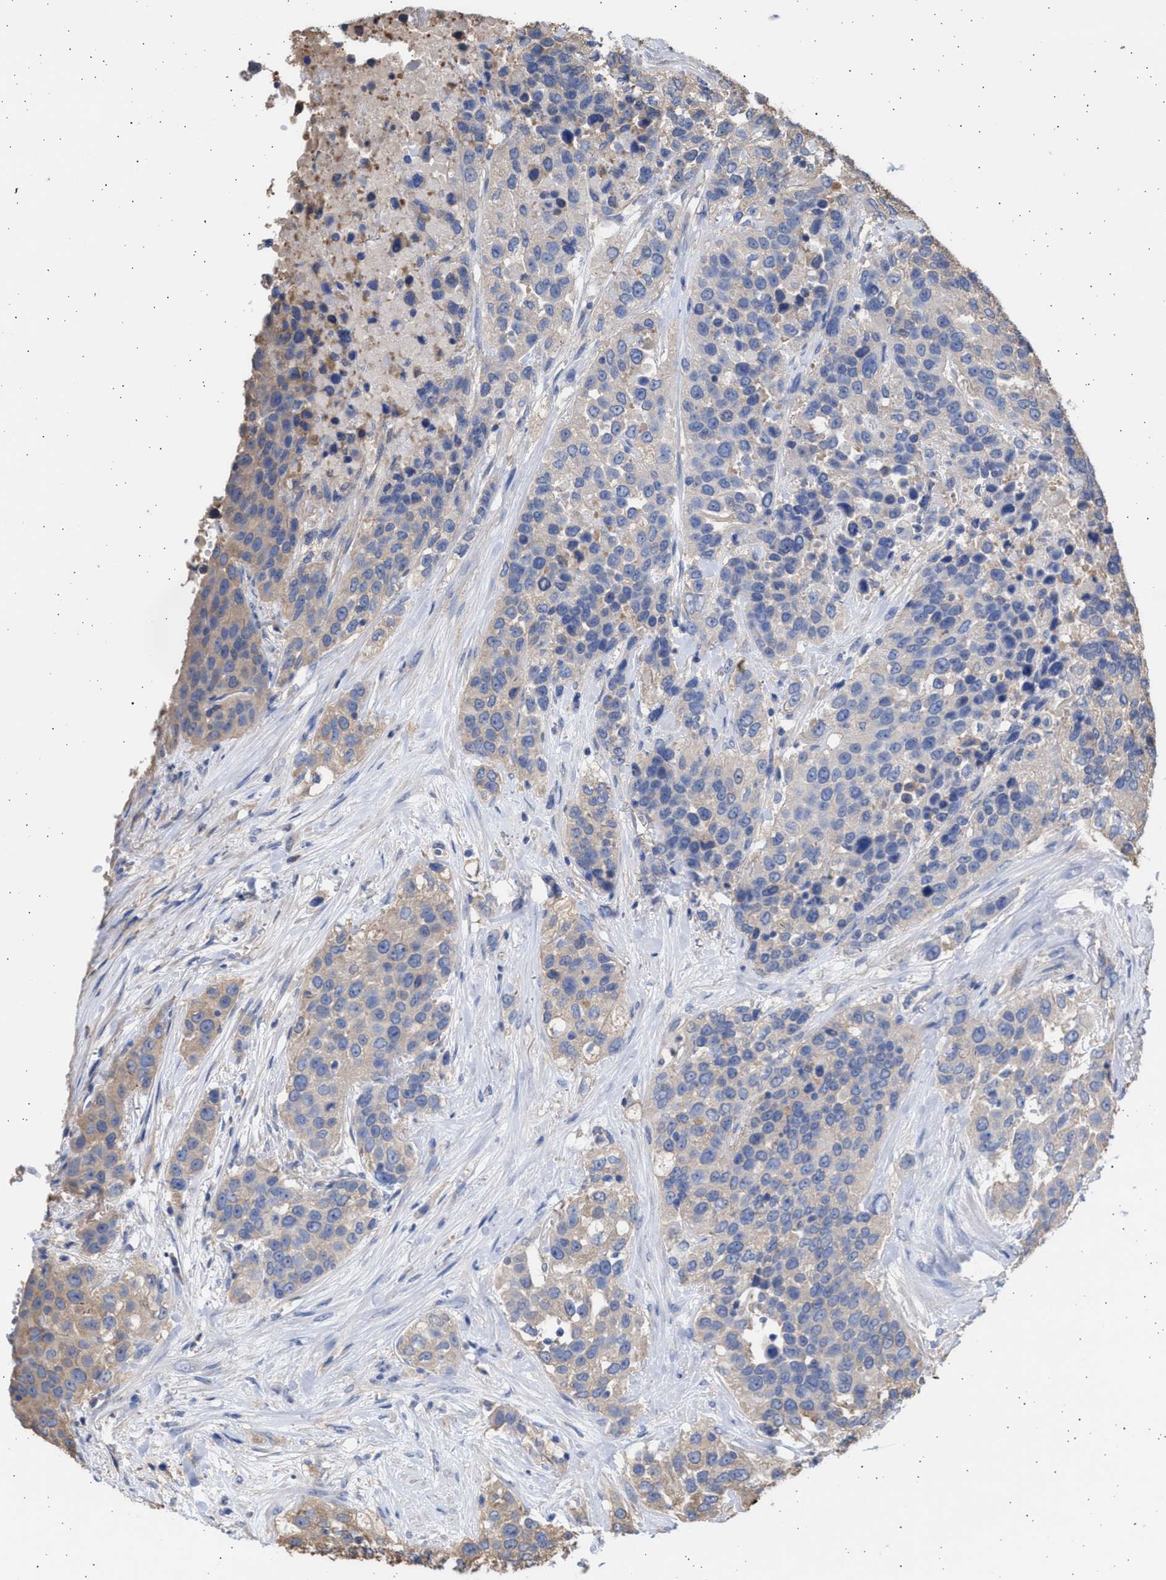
{"staining": {"intensity": "weak", "quantity": "25%-75%", "location": "cytoplasmic/membranous"}, "tissue": "urothelial cancer", "cell_type": "Tumor cells", "image_type": "cancer", "snomed": [{"axis": "morphology", "description": "Urothelial carcinoma, High grade"}, {"axis": "topography", "description": "Urinary bladder"}], "caption": "Weak cytoplasmic/membranous staining is identified in about 25%-75% of tumor cells in urothelial carcinoma (high-grade). The staining is performed using DAB (3,3'-diaminobenzidine) brown chromogen to label protein expression. The nuclei are counter-stained blue using hematoxylin.", "gene": "ALDOC", "patient": {"sex": "female", "age": 80}}